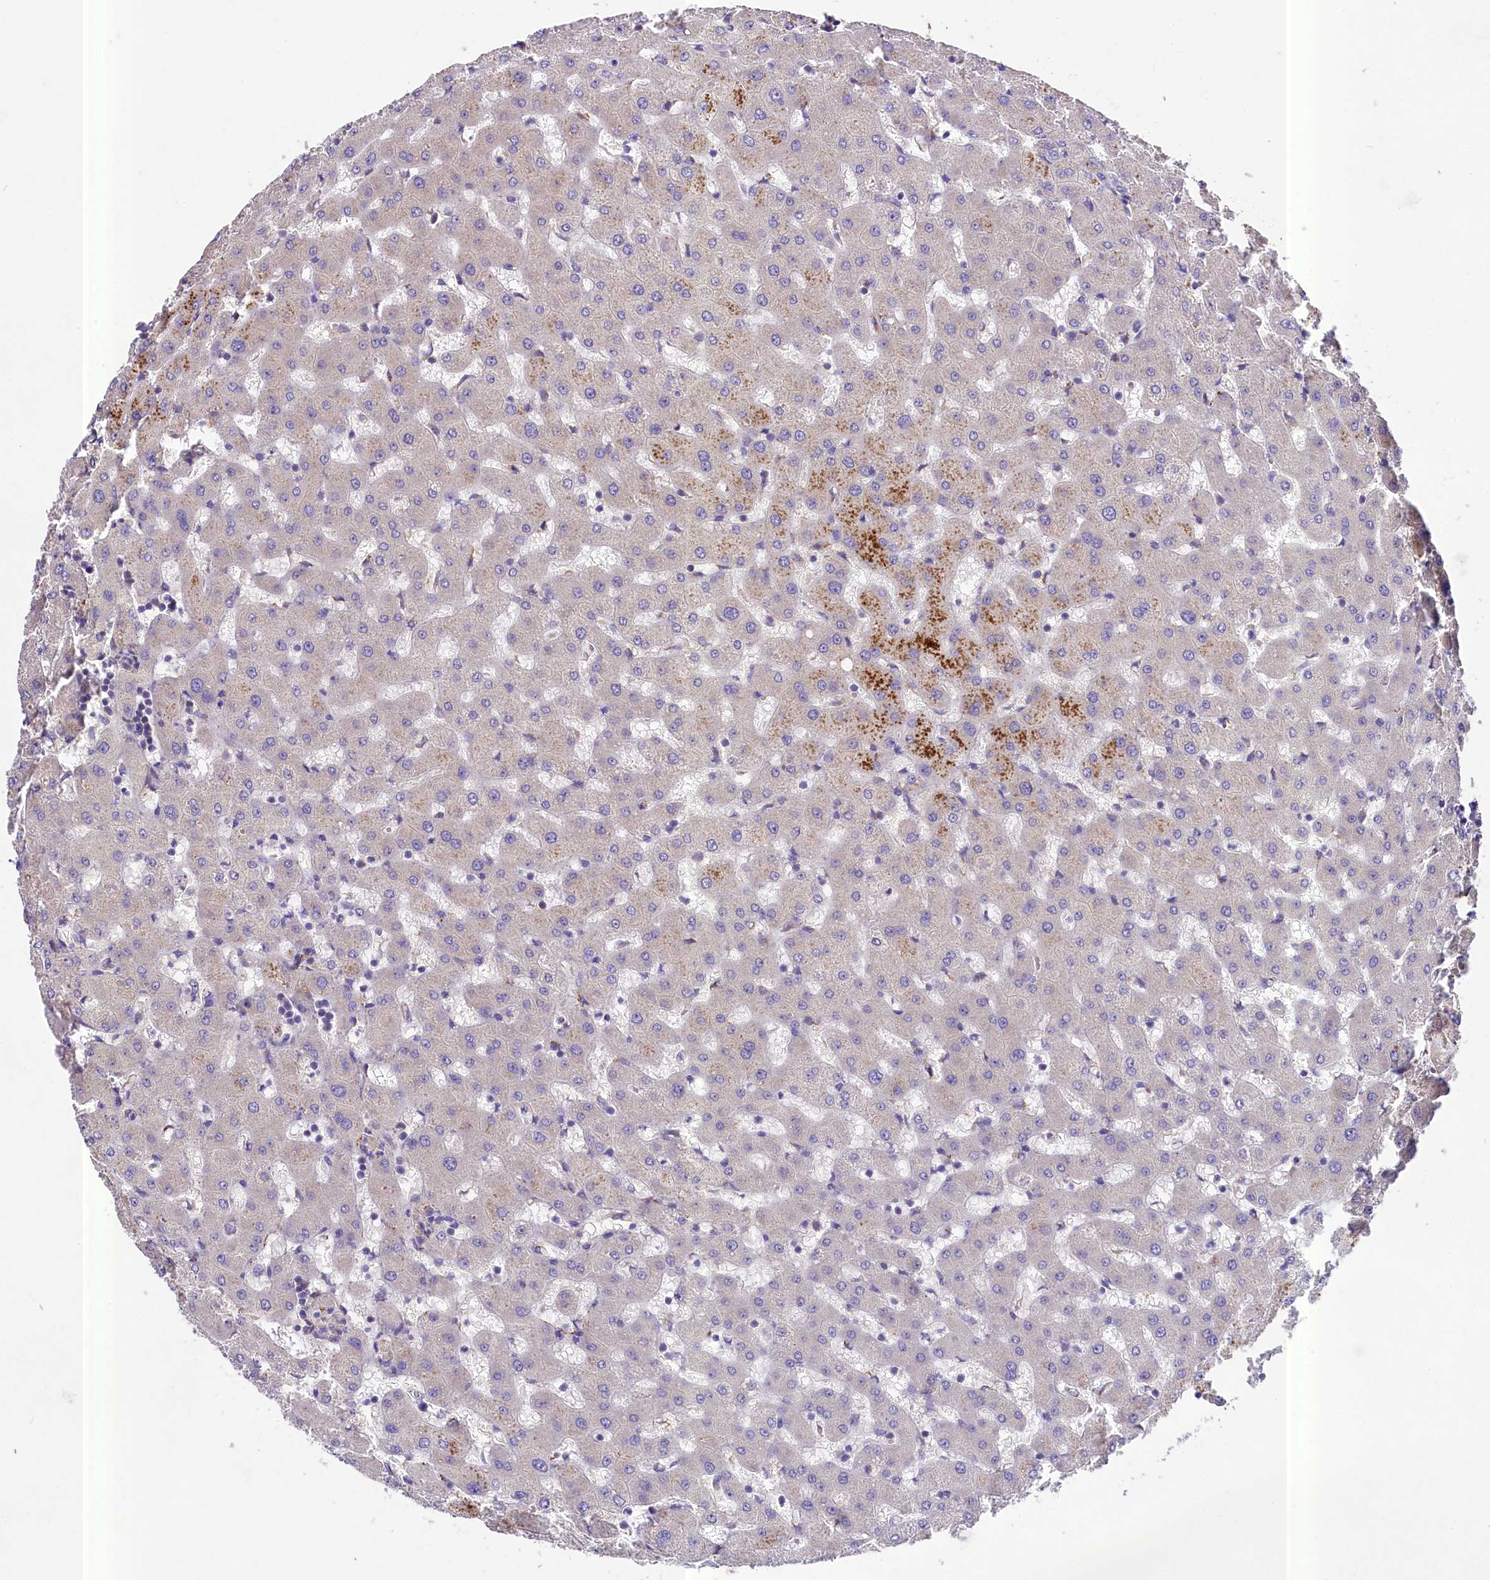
{"staining": {"intensity": "negative", "quantity": "none", "location": "none"}, "tissue": "liver", "cell_type": "Cholangiocytes", "image_type": "normal", "snomed": [{"axis": "morphology", "description": "Normal tissue, NOS"}, {"axis": "topography", "description": "Liver"}], "caption": "Protein analysis of unremarkable liver shows no significant expression in cholangiocytes. The staining was performed using DAB to visualize the protein expression in brown, while the nuclei were stained in blue with hematoxylin (Magnification: 20x).", "gene": "PEMT", "patient": {"sex": "female", "age": 63}}